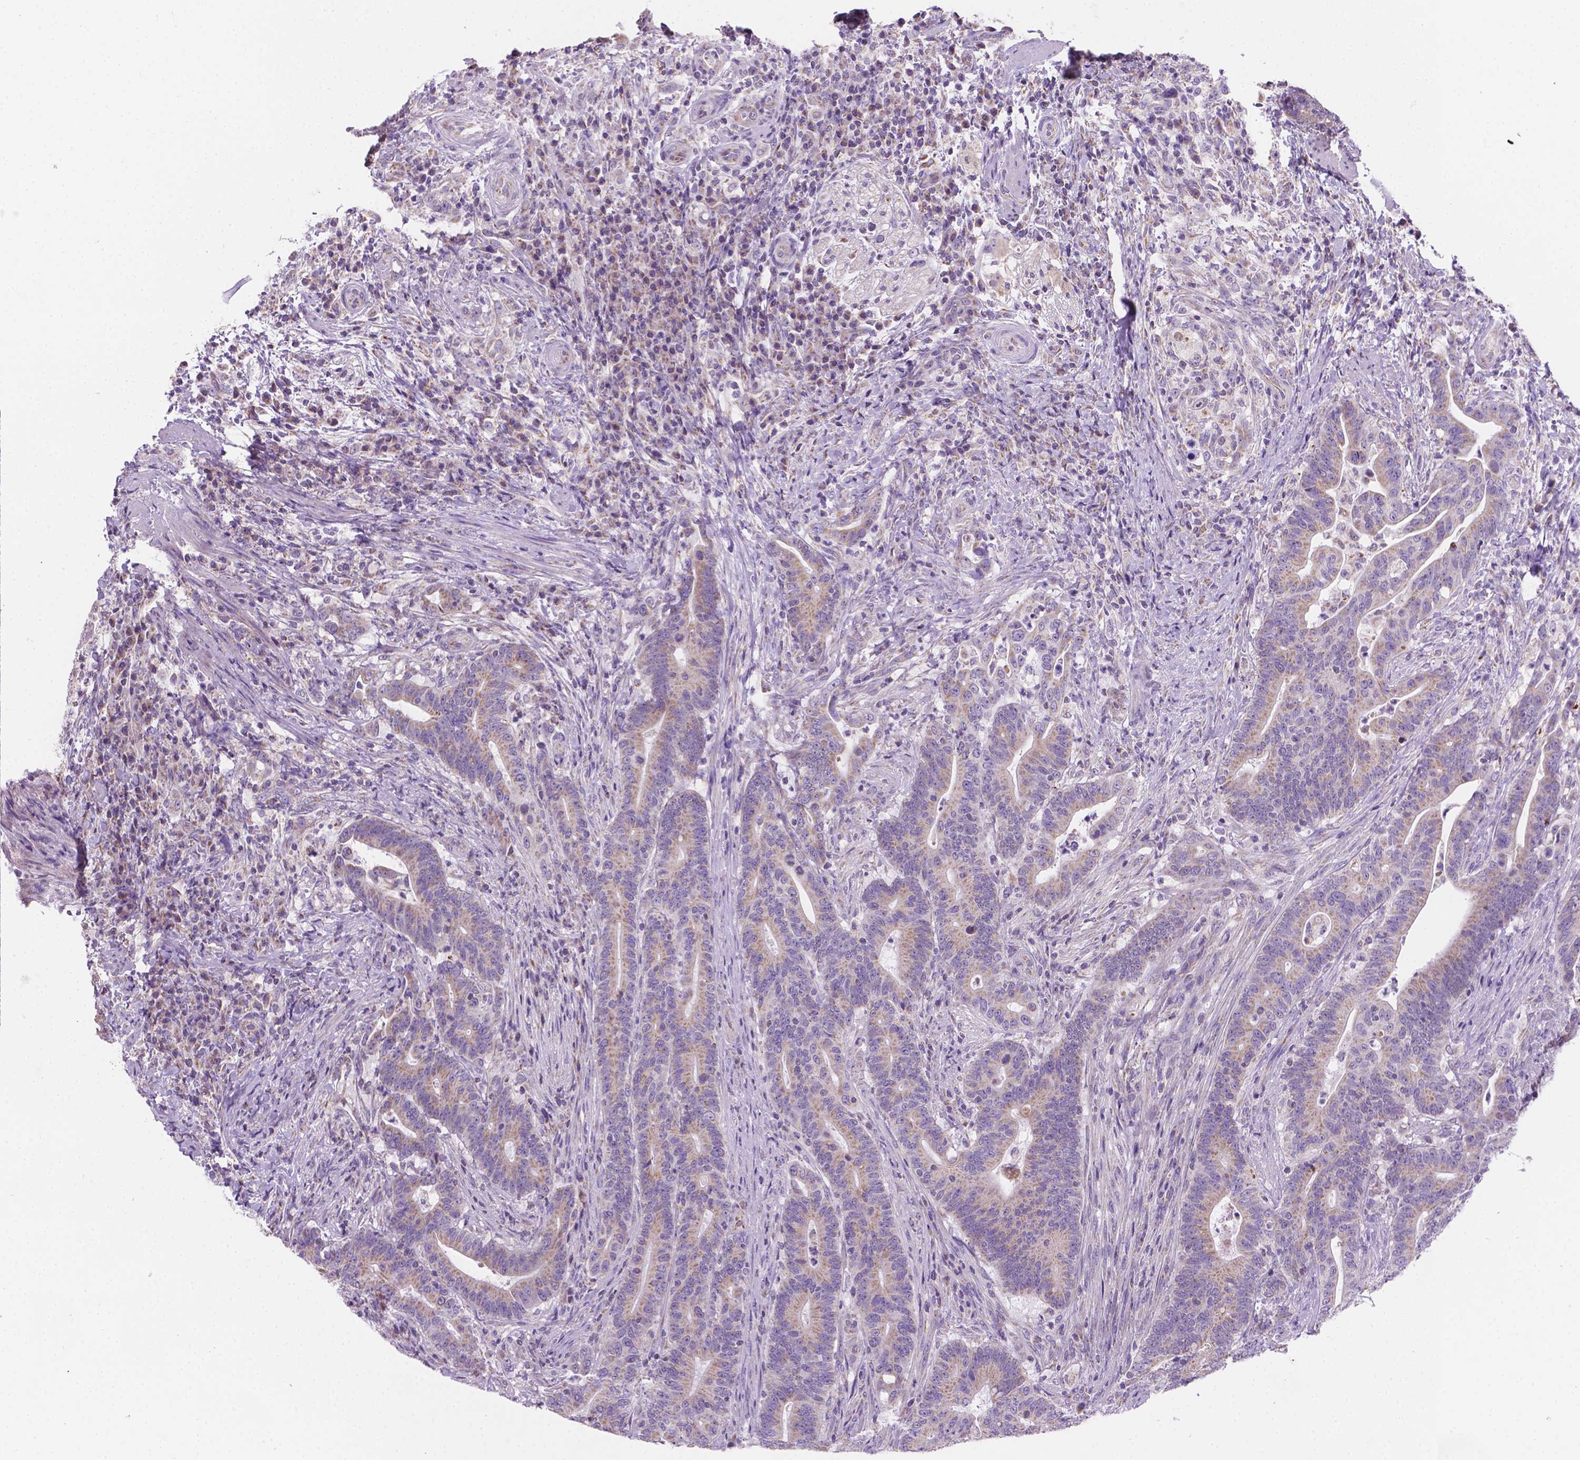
{"staining": {"intensity": "weak", "quantity": "25%-75%", "location": "cytoplasmic/membranous"}, "tissue": "colorectal cancer", "cell_type": "Tumor cells", "image_type": "cancer", "snomed": [{"axis": "morphology", "description": "Adenocarcinoma, NOS"}, {"axis": "topography", "description": "Colon"}], "caption": "Protein expression analysis of human colorectal cancer reveals weak cytoplasmic/membranous staining in approximately 25%-75% of tumor cells.", "gene": "CSPG5", "patient": {"sex": "female", "age": 66}}